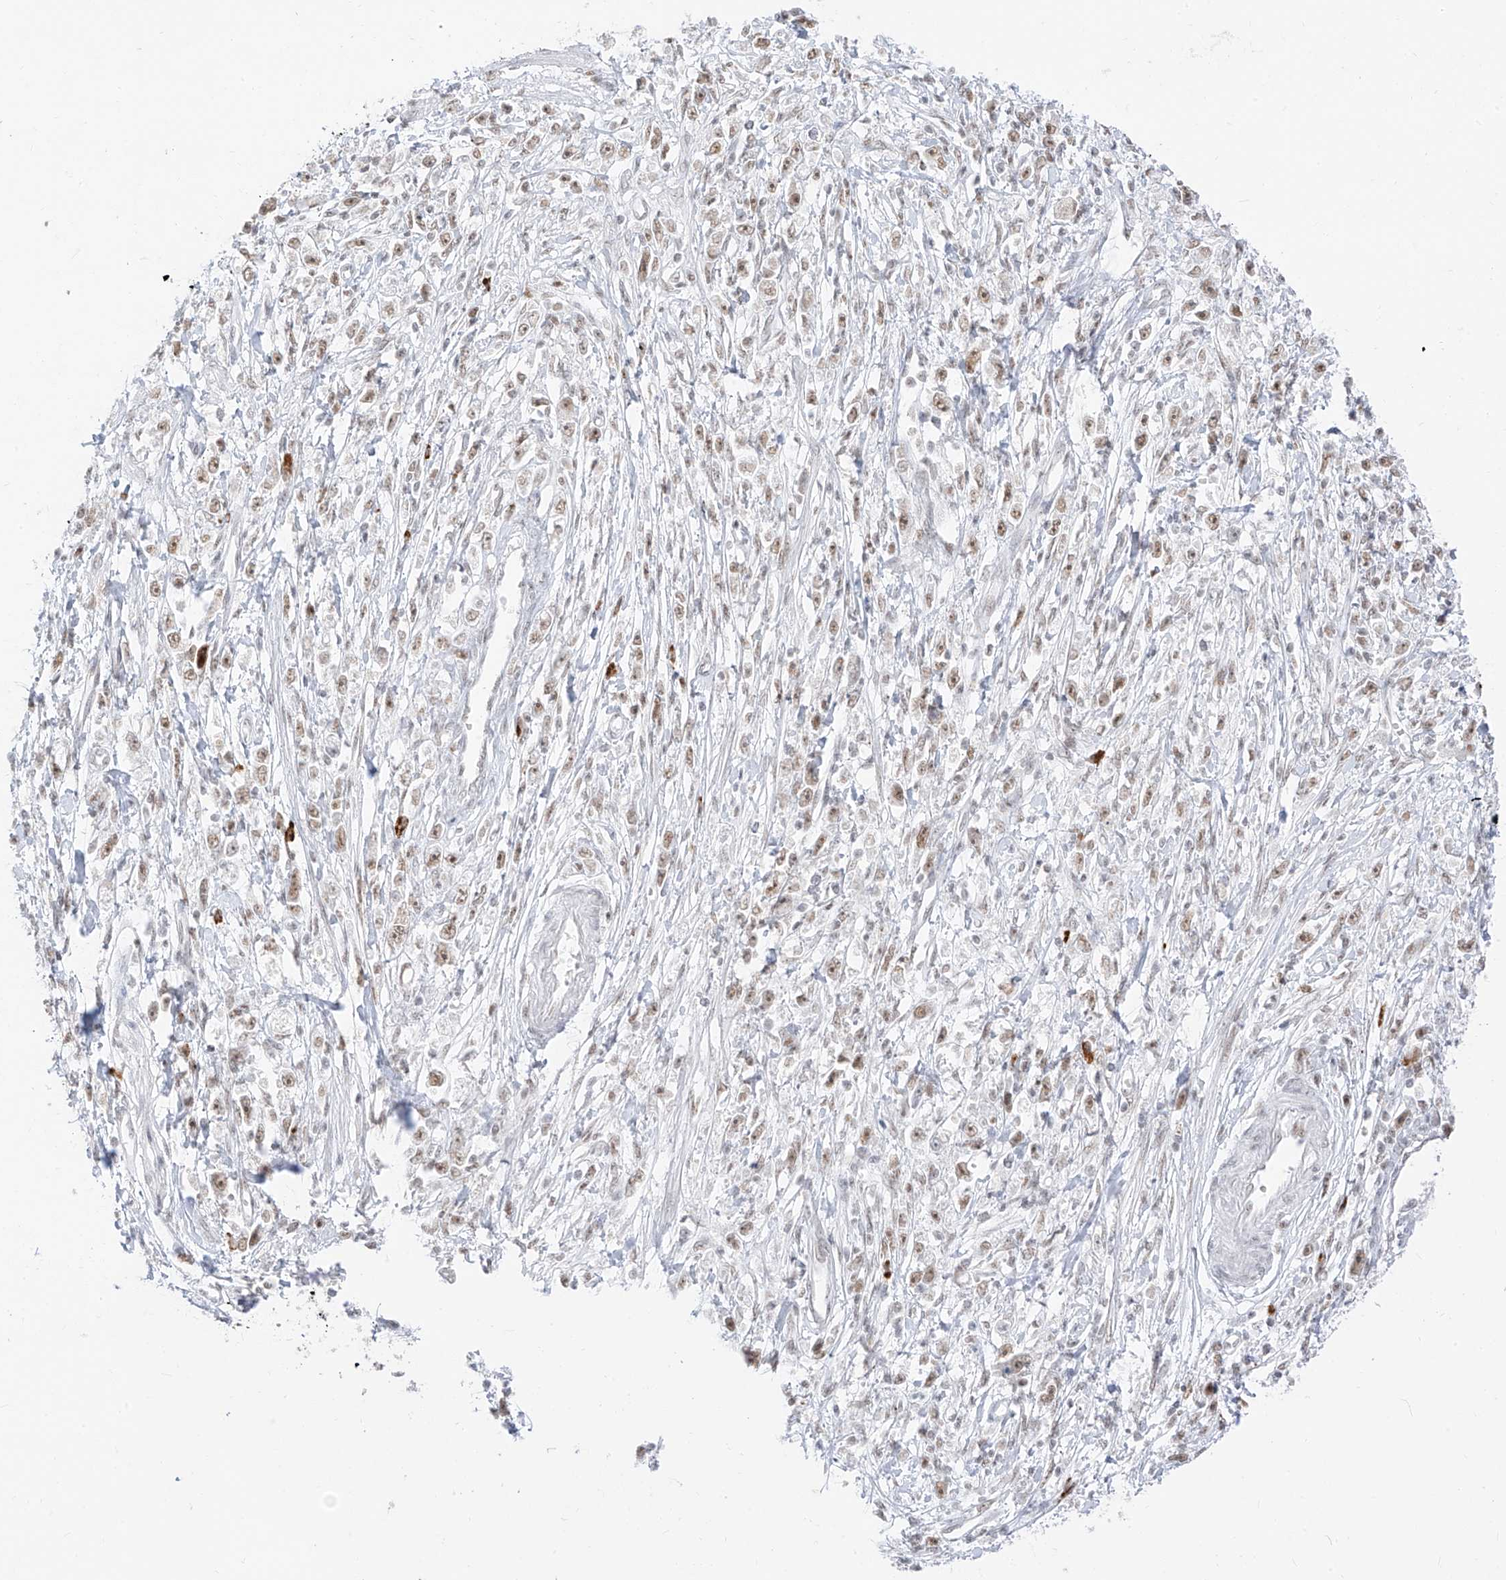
{"staining": {"intensity": "moderate", "quantity": "25%-75%", "location": "nuclear"}, "tissue": "stomach cancer", "cell_type": "Tumor cells", "image_type": "cancer", "snomed": [{"axis": "morphology", "description": "Adenocarcinoma, NOS"}, {"axis": "topography", "description": "Stomach"}], "caption": "This is an image of immunohistochemistry staining of stomach cancer (adenocarcinoma), which shows moderate staining in the nuclear of tumor cells.", "gene": "SUPT5H", "patient": {"sex": "female", "age": 59}}